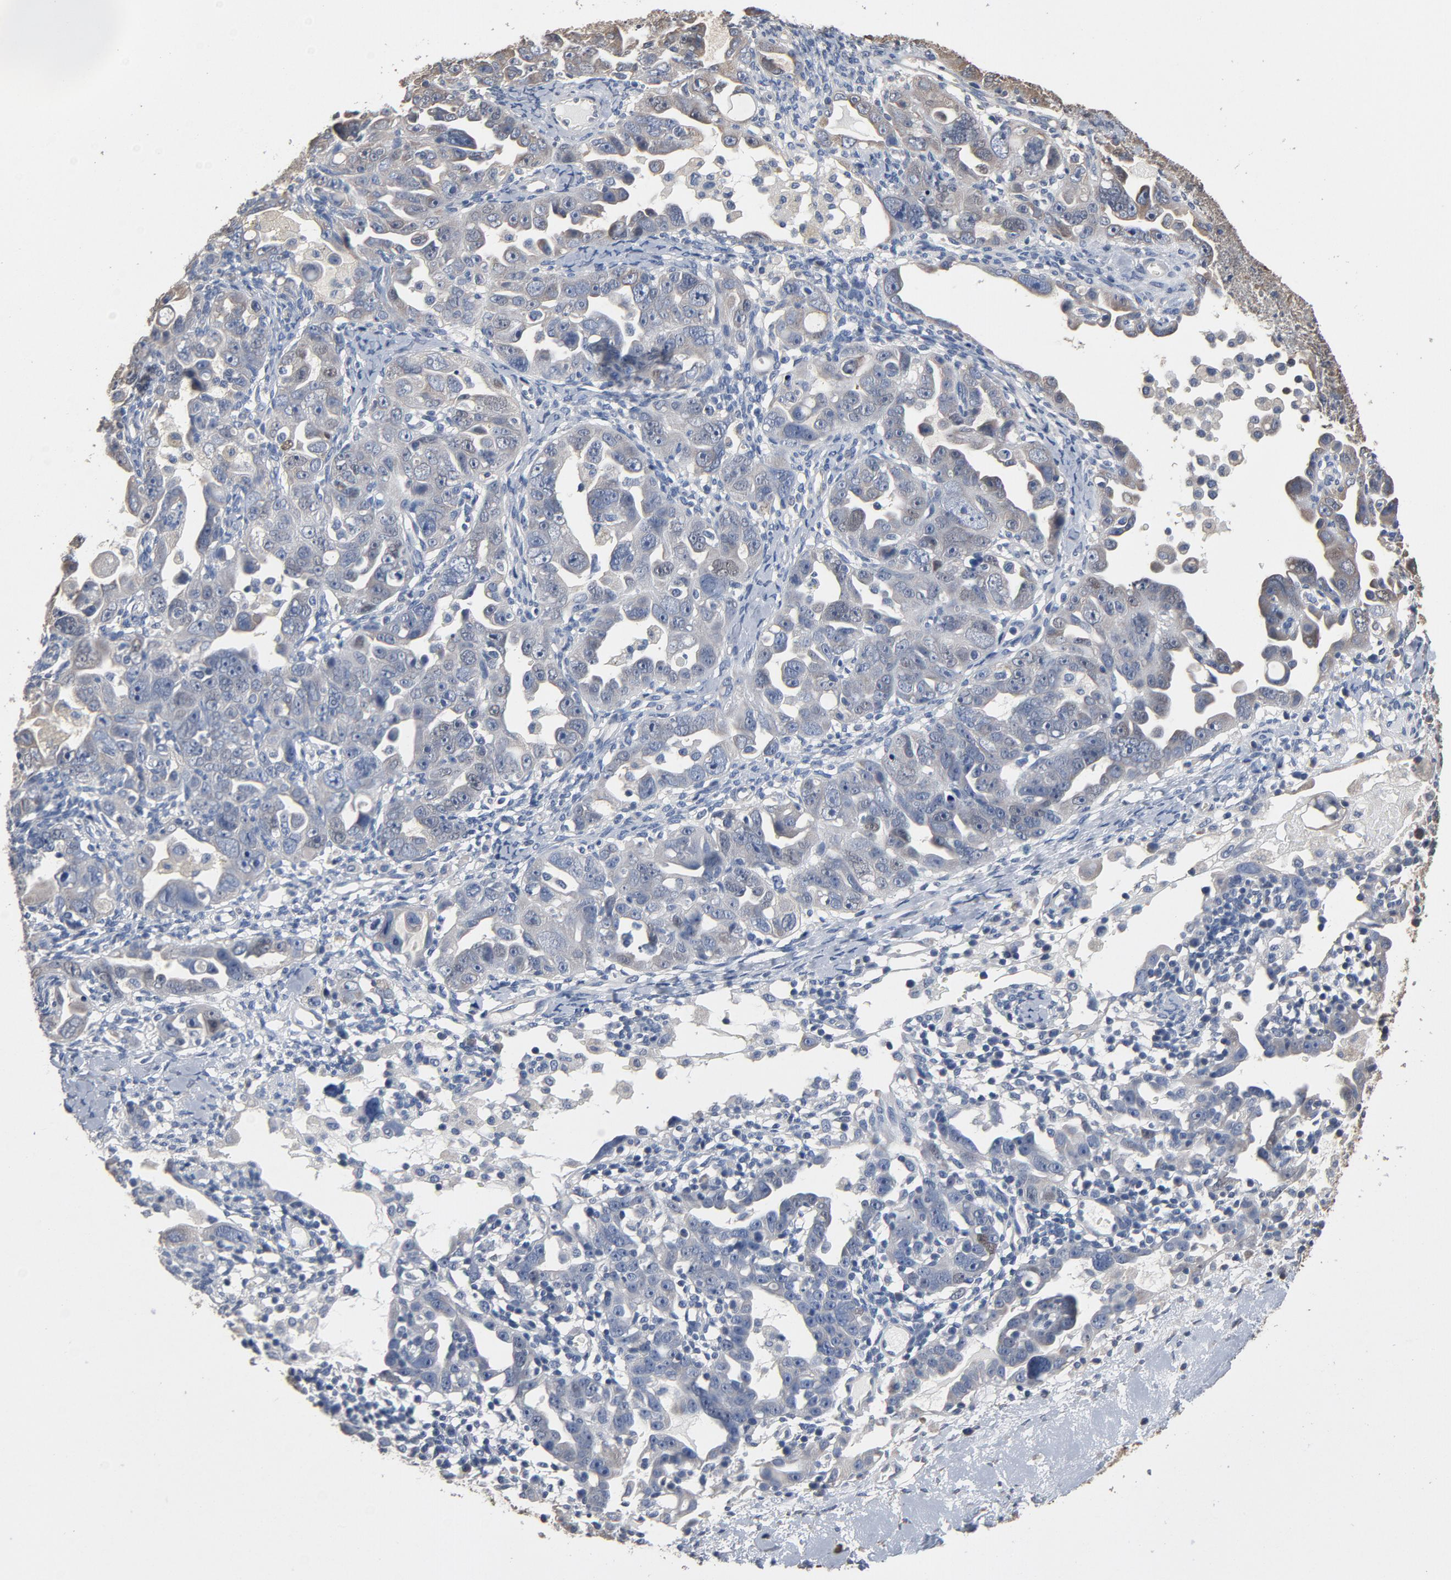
{"staining": {"intensity": "weak", "quantity": "<25%", "location": "cytoplasmic/membranous"}, "tissue": "ovarian cancer", "cell_type": "Tumor cells", "image_type": "cancer", "snomed": [{"axis": "morphology", "description": "Cystadenocarcinoma, serous, NOS"}, {"axis": "topography", "description": "Ovary"}], "caption": "The IHC image has no significant expression in tumor cells of ovarian cancer (serous cystadenocarcinoma) tissue.", "gene": "SOX6", "patient": {"sex": "female", "age": 66}}